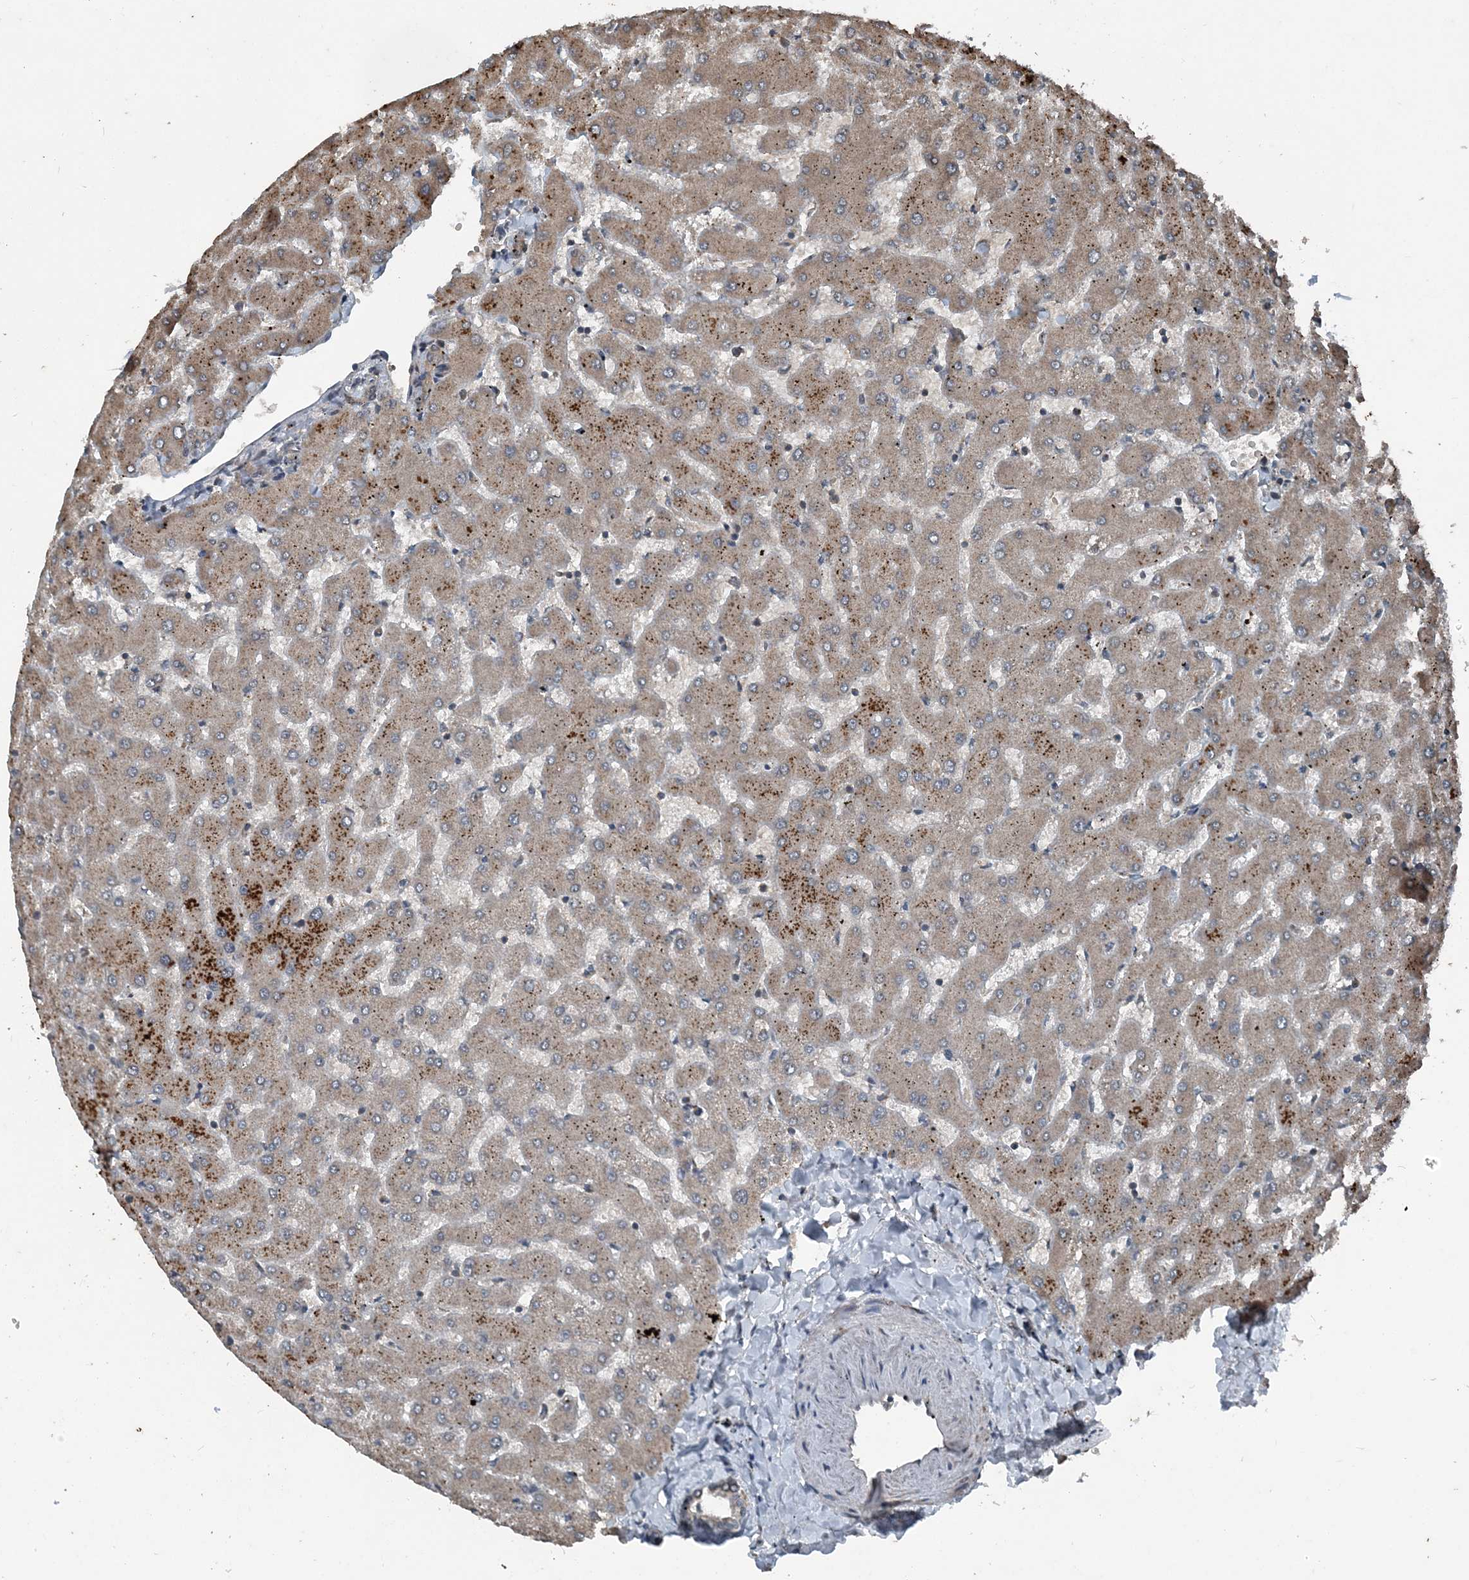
{"staining": {"intensity": "weak", "quantity": "25%-75%", "location": "cytoplasmic/membranous"}, "tissue": "liver", "cell_type": "Cholangiocytes", "image_type": "normal", "snomed": [{"axis": "morphology", "description": "Normal tissue, NOS"}, {"axis": "topography", "description": "Liver"}], "caption": "Immunohistochemistry histopathology image of normal liver stained for a protein (brown), which demonstrates low levels of weak cytoplasmic/membranous positivity in approximately 25%-75% of cholangiocytes.", "gene": "CFL1", "patient": {"sex": "female", "age": 63}}